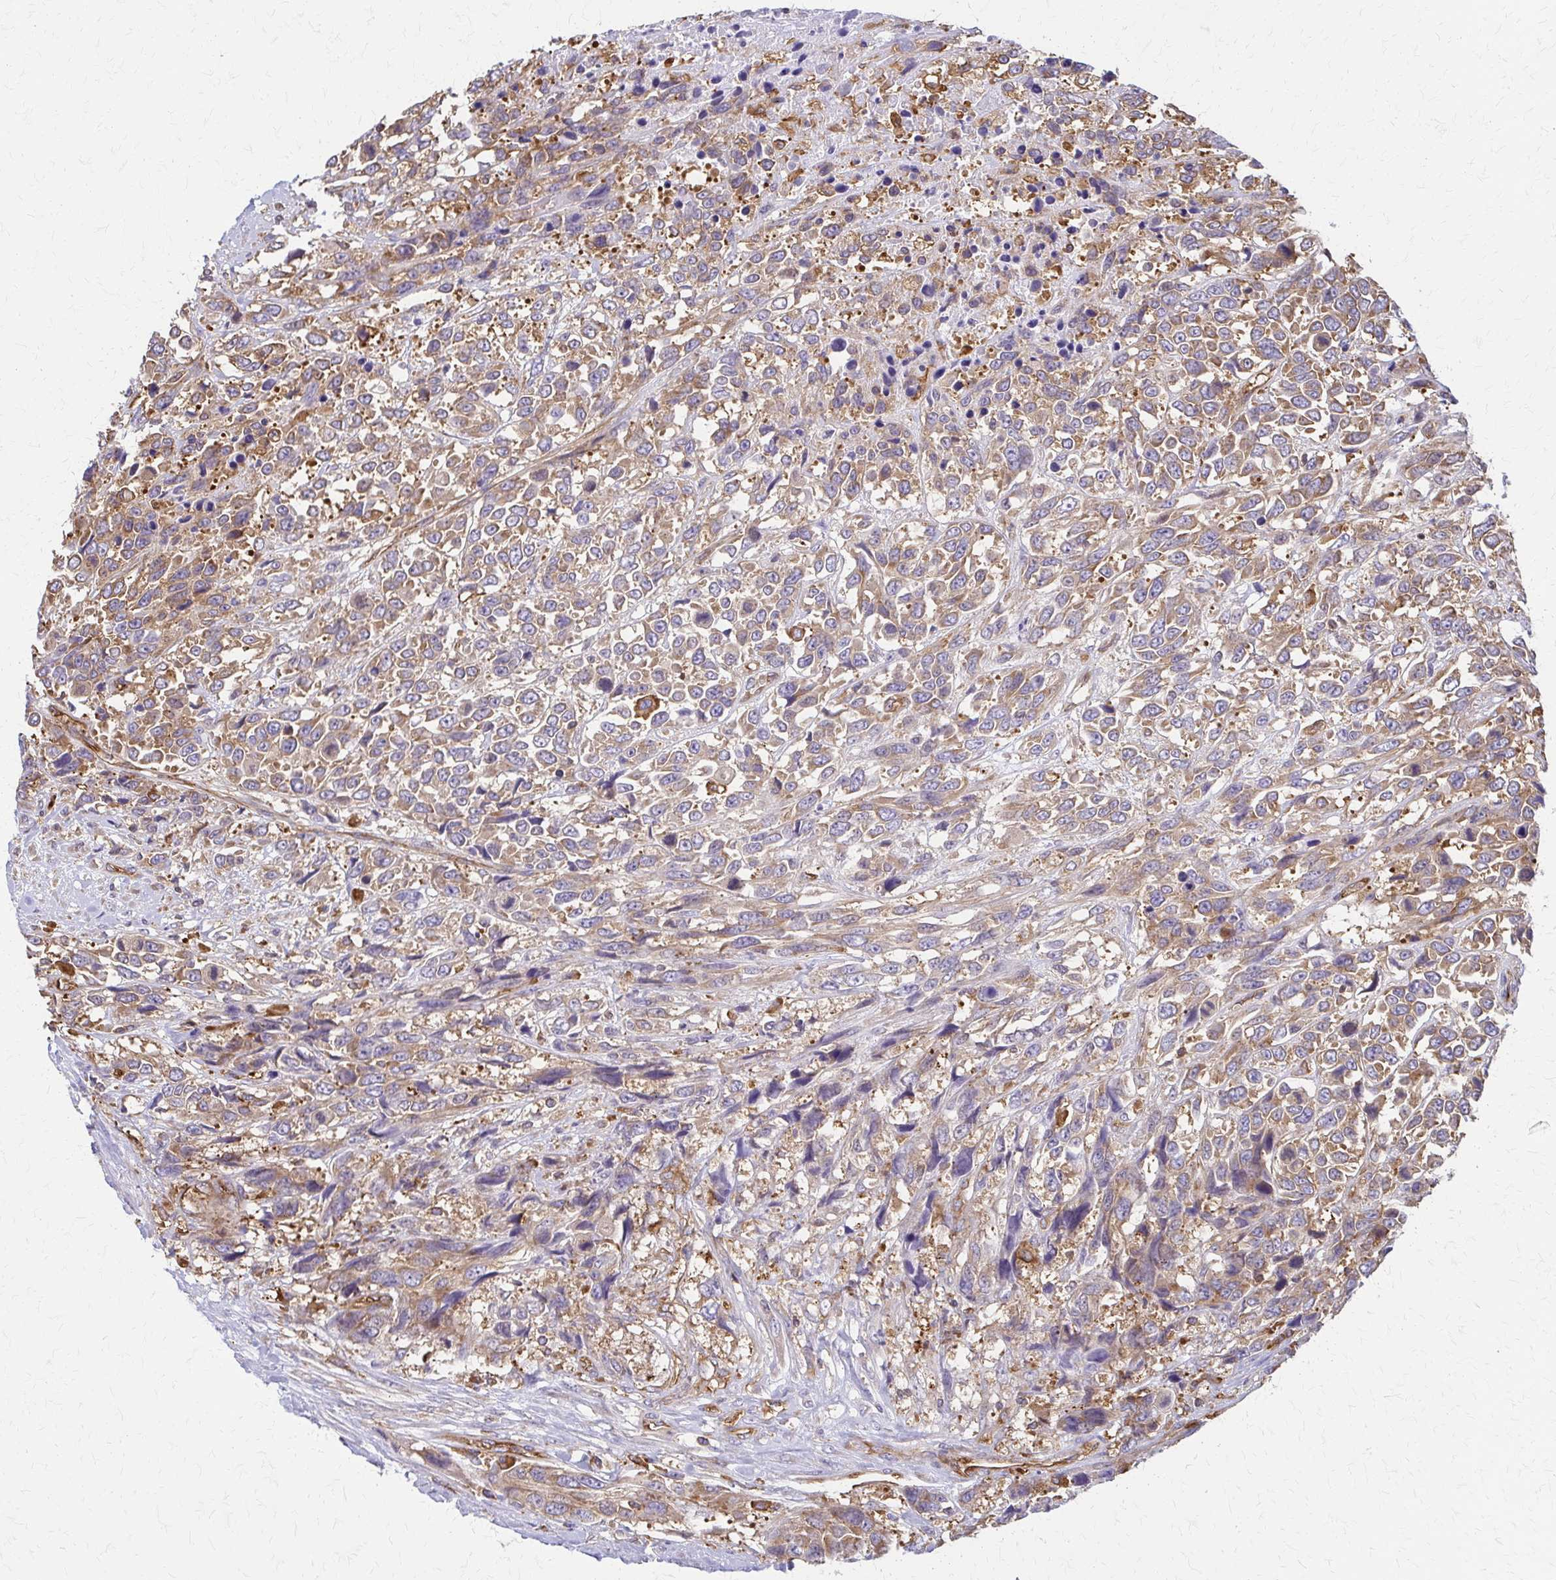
{"staining": {"intensity": "moderate", "quantity": ">75%", "location": "cytoplasmic/membranous"}, "tissue": "urothelial cancer", "cell_type": "Tumor cells", "image_type": "cancer", "snomed": [{"axis": "morphology", "description": "Urothelial carcinoma, High grade"}, {"axis": "topography", "description": "Urinary bladder"}], "caption": "Immunohistochemistry of human urothelial cancer demonstrates medium levels of moderate cytoplasmic/membranous expression in about >75% of tumor cells. The protein of interest is stained brown, and the nuclei are stained in blue (DAB (3,3'-diaminobenzidine) IHC with brightfield microscopy, high magnification).", "gene": "WASF2", "patient": {"sex": "female", "age": 70}}